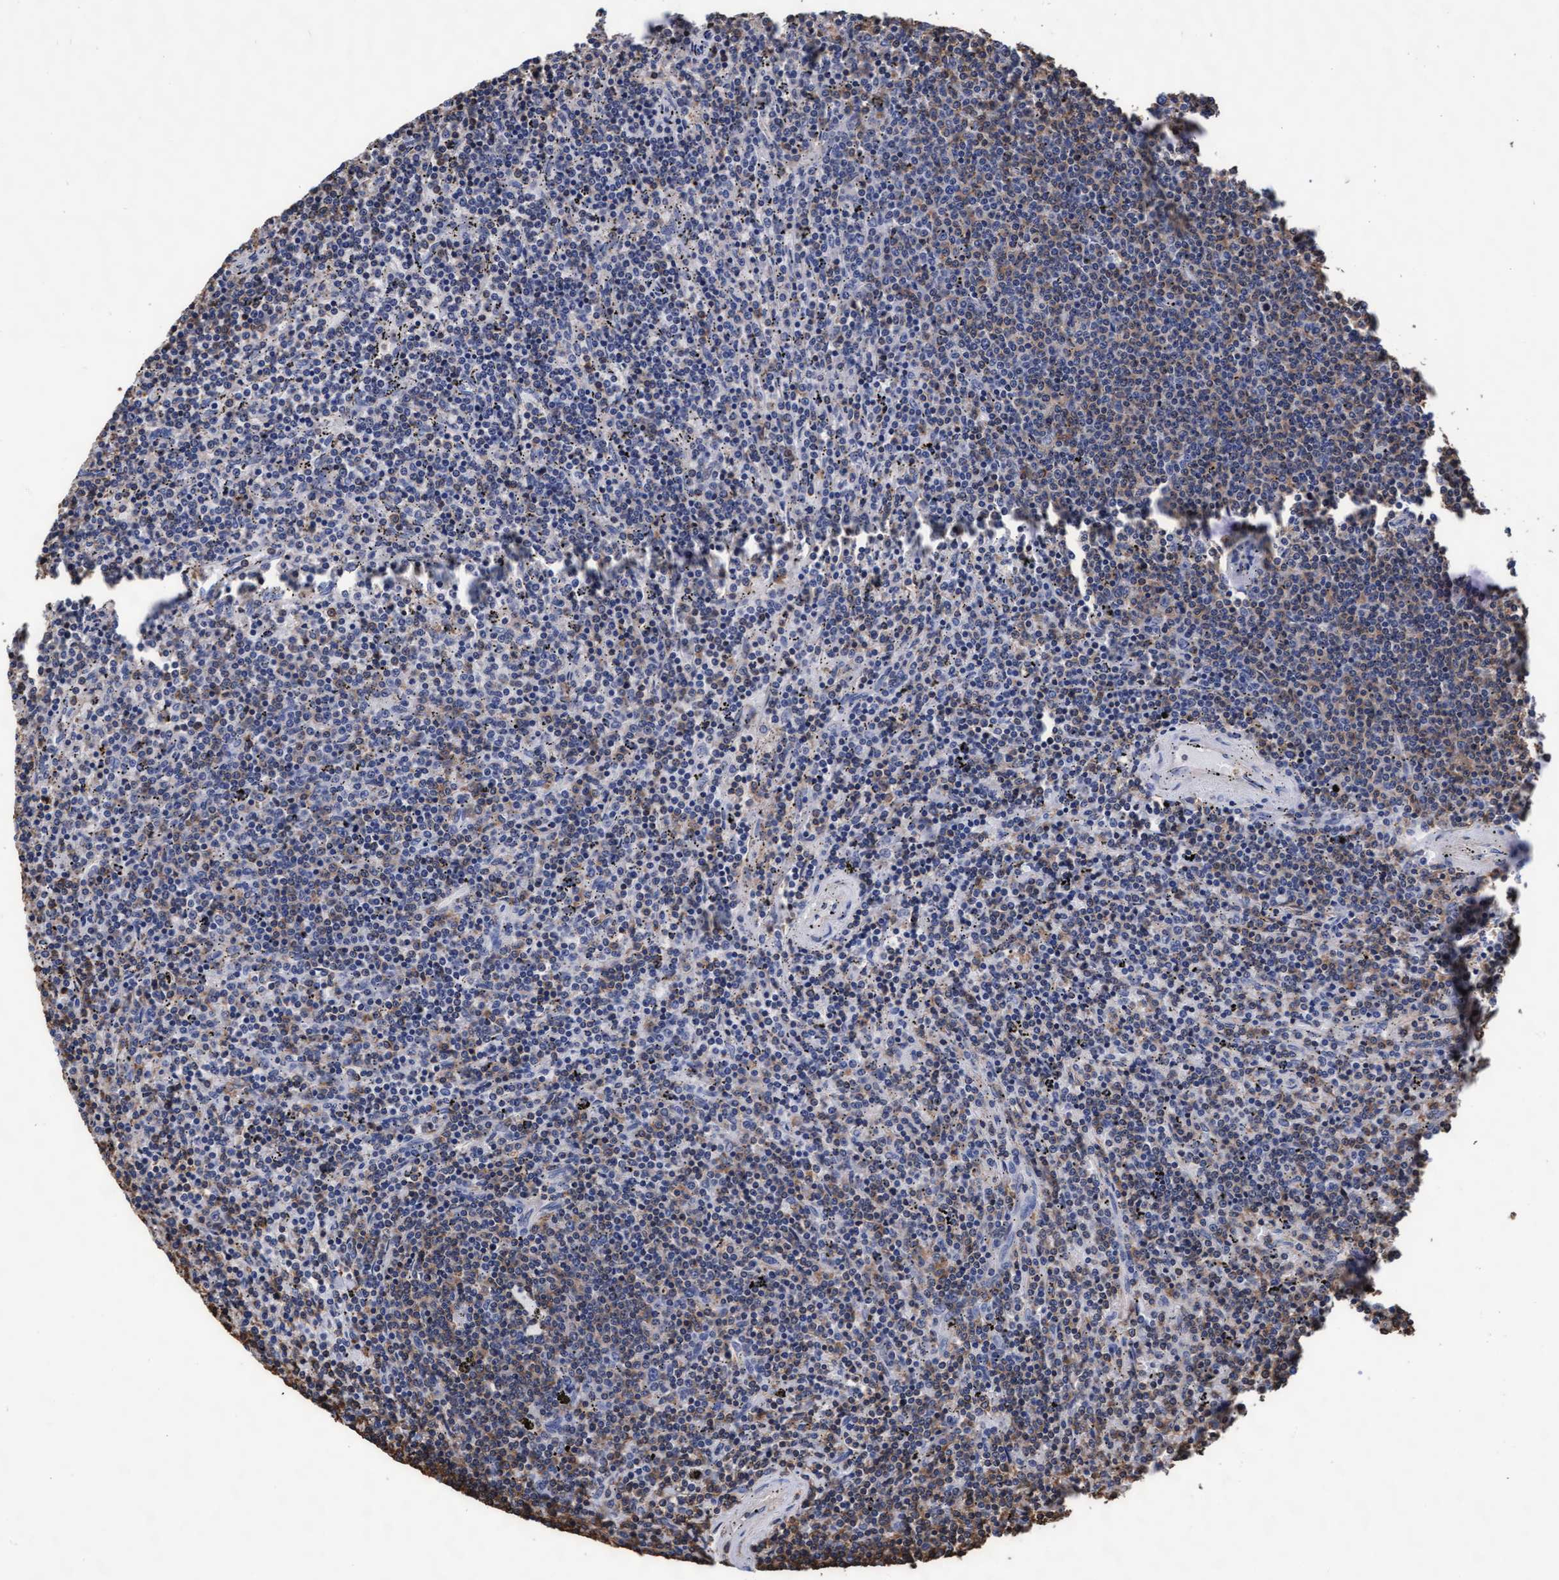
{"staining": {"intensity": "weak", "quantity": "<25%", "location": "cytoplasmic/membranous"}, "tissue": "lymphoma", "cell_type": "Tumor cells", "image_type": "cancer", "snomed": [{"axis": "morphology", "description": "Malignant lymphoma, non-Hodgkin's type, Low grade"}, {"axis": "topography", "description": "Spleen"}], "caption": "Immunohistochemical staining of low-grade malignant lymphoma, non-Hodgkin's type shows no significant positivity in tumor cells. (DAB immunohistochemistry (IHC) with hematoxylin counter stain).", "gene": "GRHPR", "patient": {"sex": "female", "age": 50}}